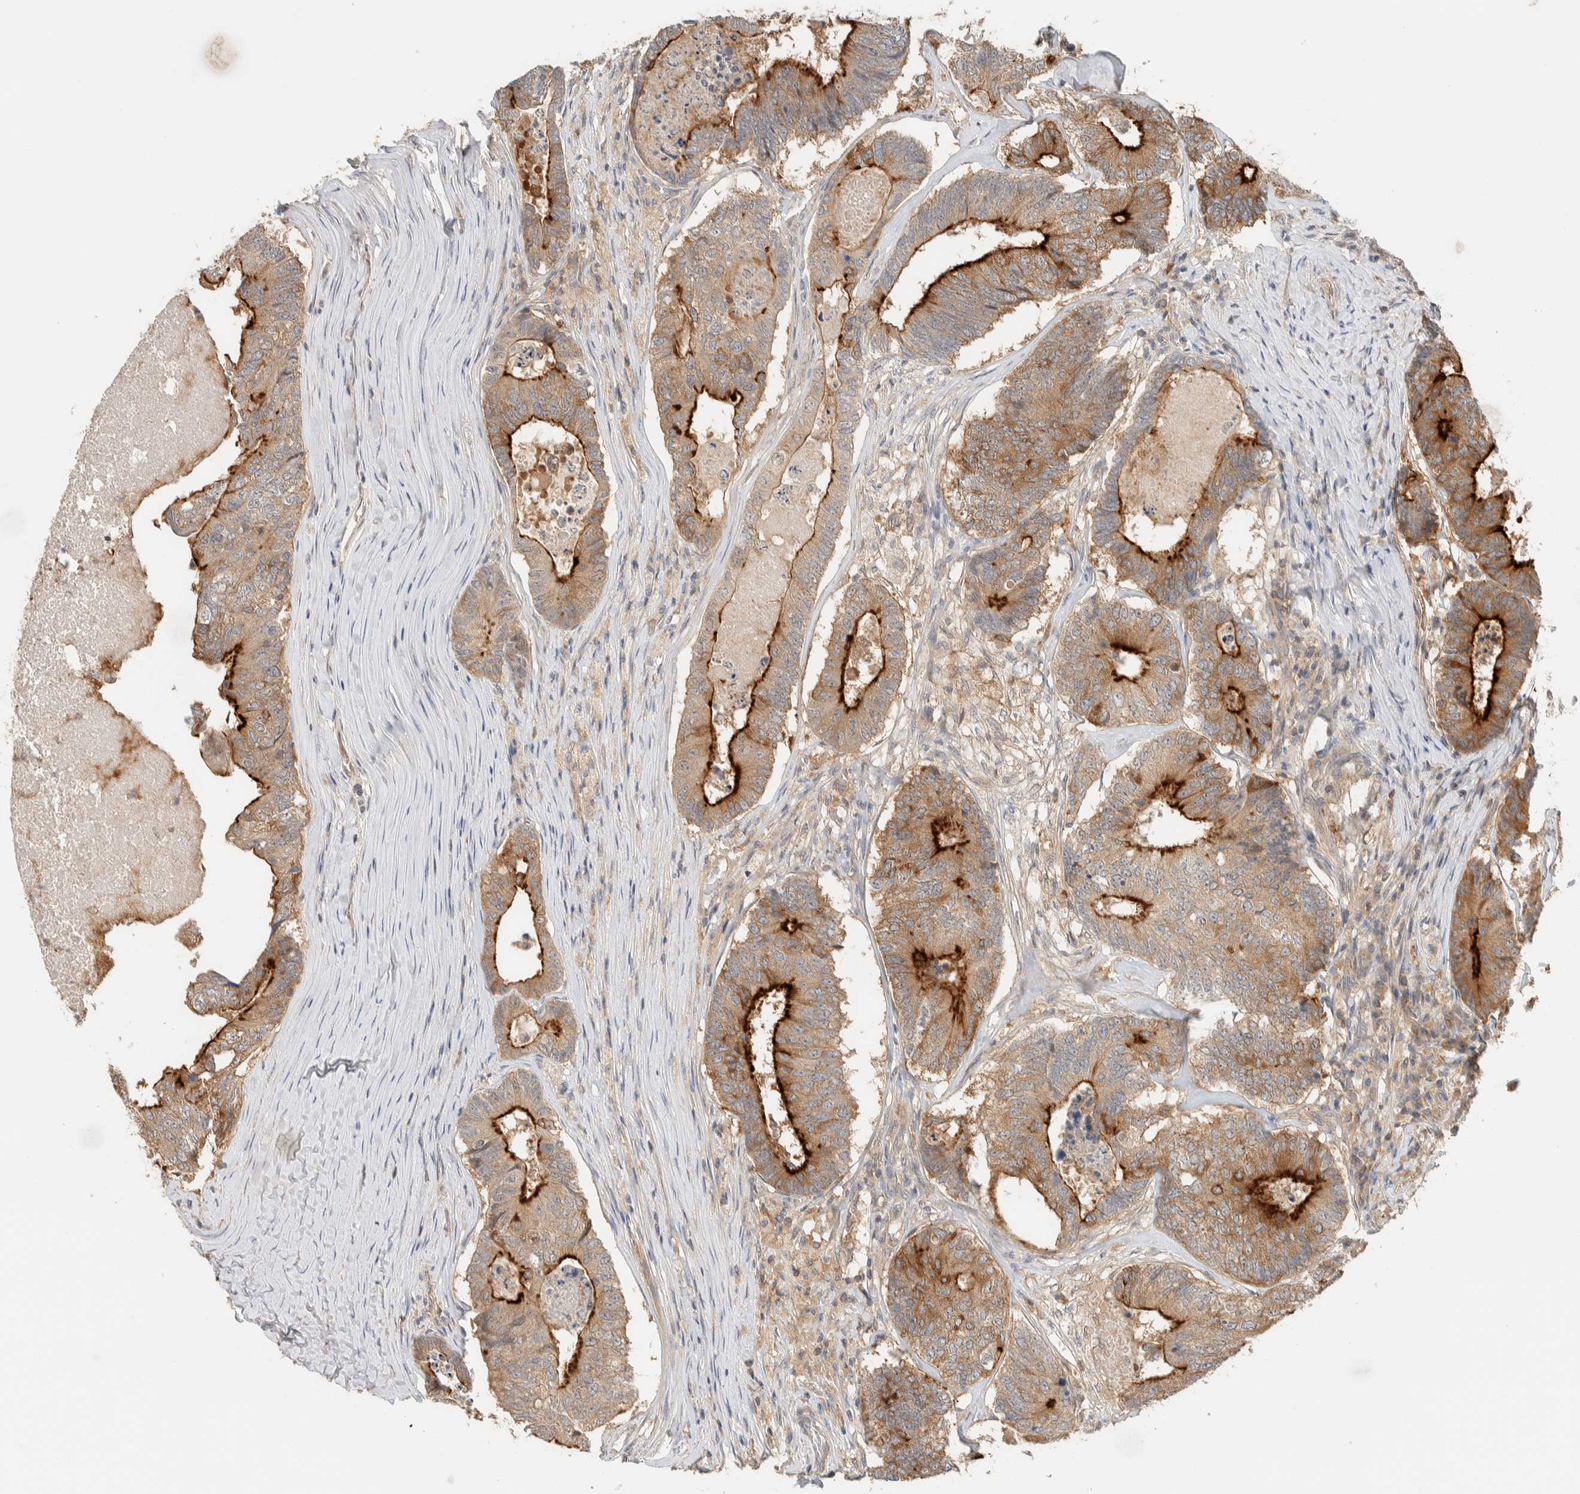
{"staining": {"intensity": "strong", "quantity": ">75%", "location": "cytoplasmic/membranous"}, "tissue": "colorectal cancer", "cell_type": "Tumor cells", "image_type": "cancer", "snomed": [{"axis": "morphology", "description": "Adenocarcinoma, NOS"}, {"axis": "topography", "description": "Colon"}], "caption": "A high amount of strong cytoplasmic/membranous expression is identified in approximately >75% of tumor cells in colorectal cancer (adenocarcinoma) tissue.", "gene": "RAB11FIP1", "patient": {"sex": "female", "age": 67}}